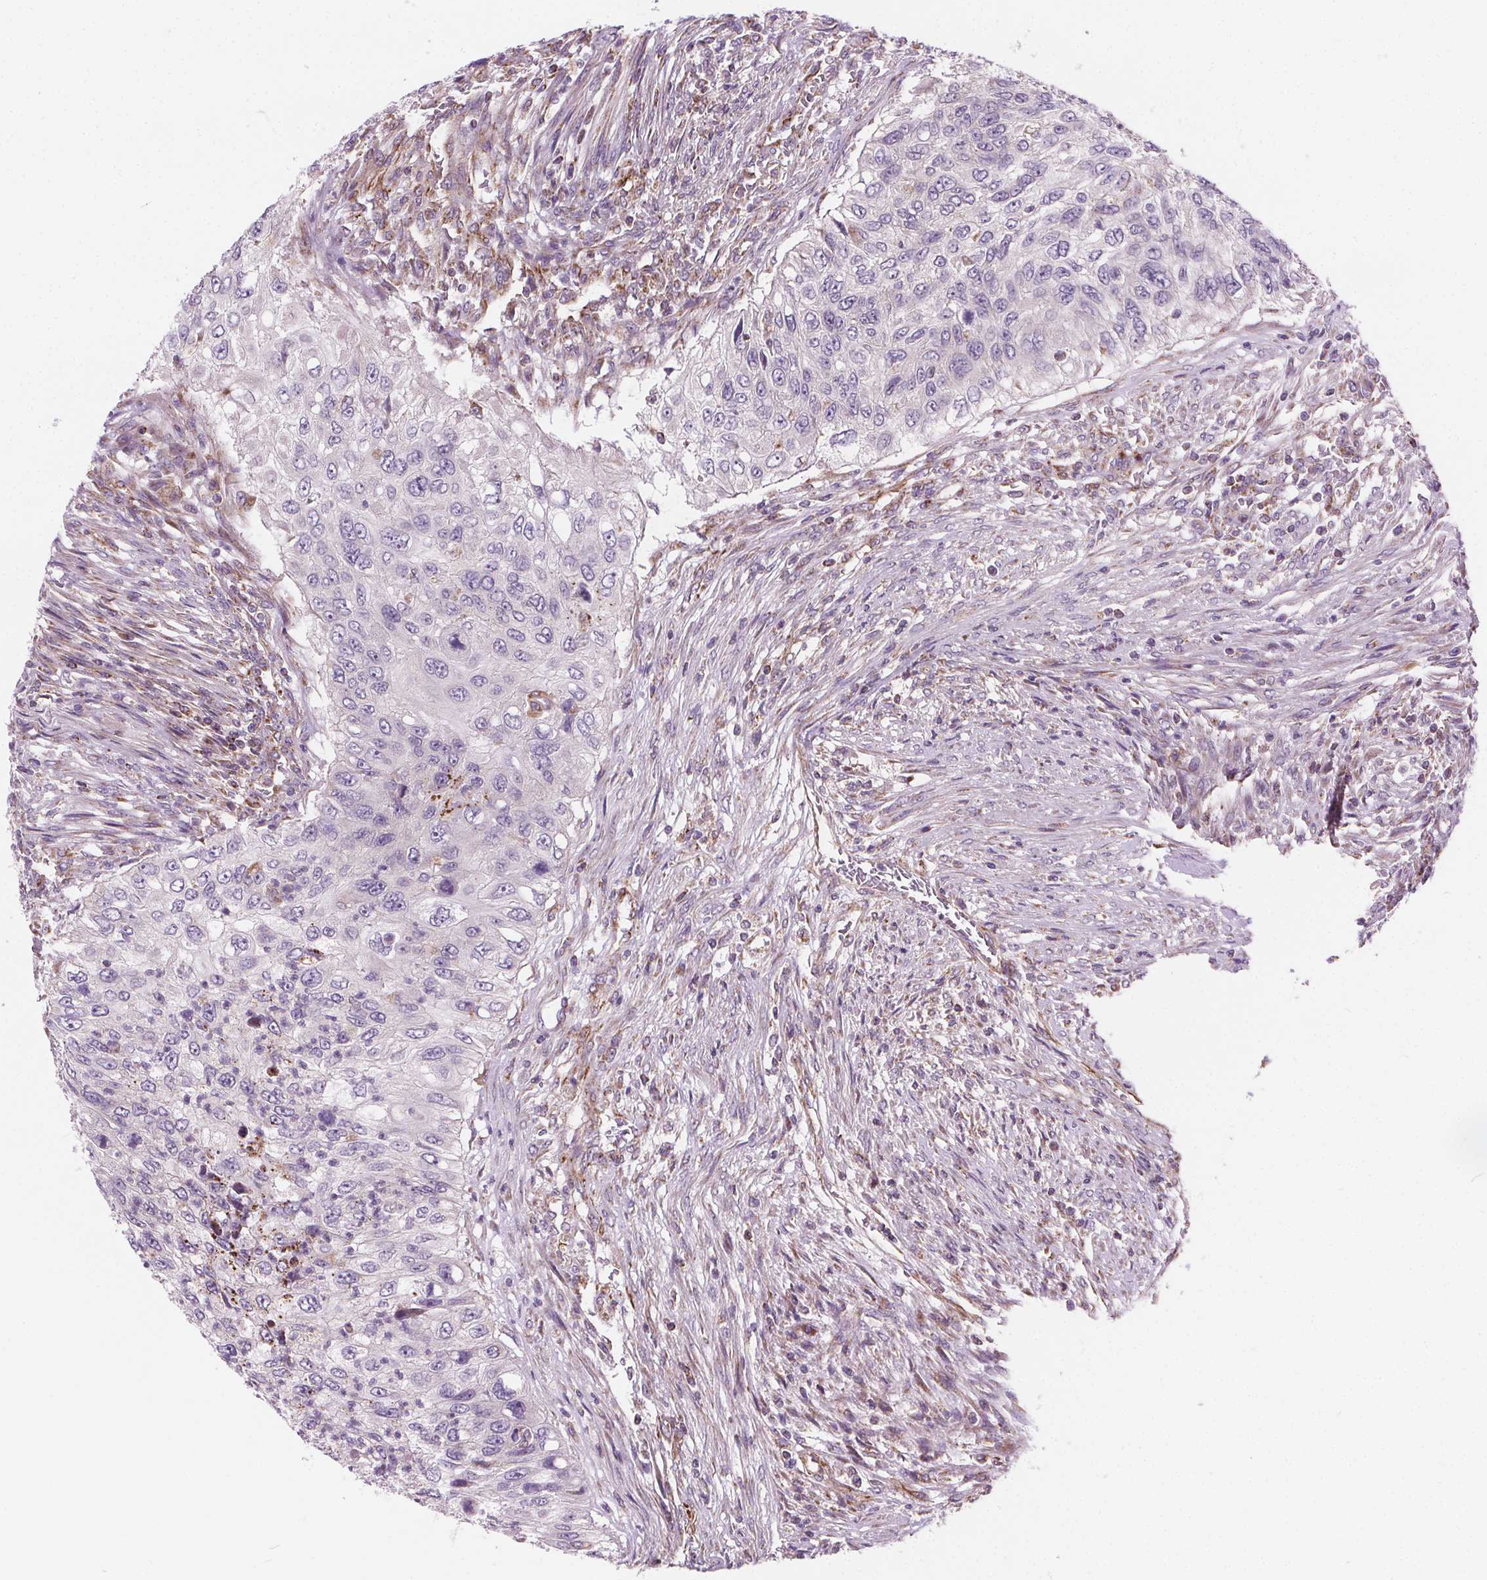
{"staining": {"intensity": "negative", "quantity": "none", "location": "none"}, "tissue": "urothelial cancer", "cell_type": "Tumor cells", "image_type": "cancer", "snomed": [{"axis": "morphology", "description": "Urothelial carcinoma, High grade"}, {"axis": "topography", "description": "Urinary bladder"}], "caption": "Immunohistochemistry micrograph of neoplastic tissue: urothelial cancer stained with DAB (3,3'-diaminobenzidine) exhibits no significant protein expression in tumor cells.", "gene": "GOLT1B", "patient": {"sex": "female", "age": 60}}